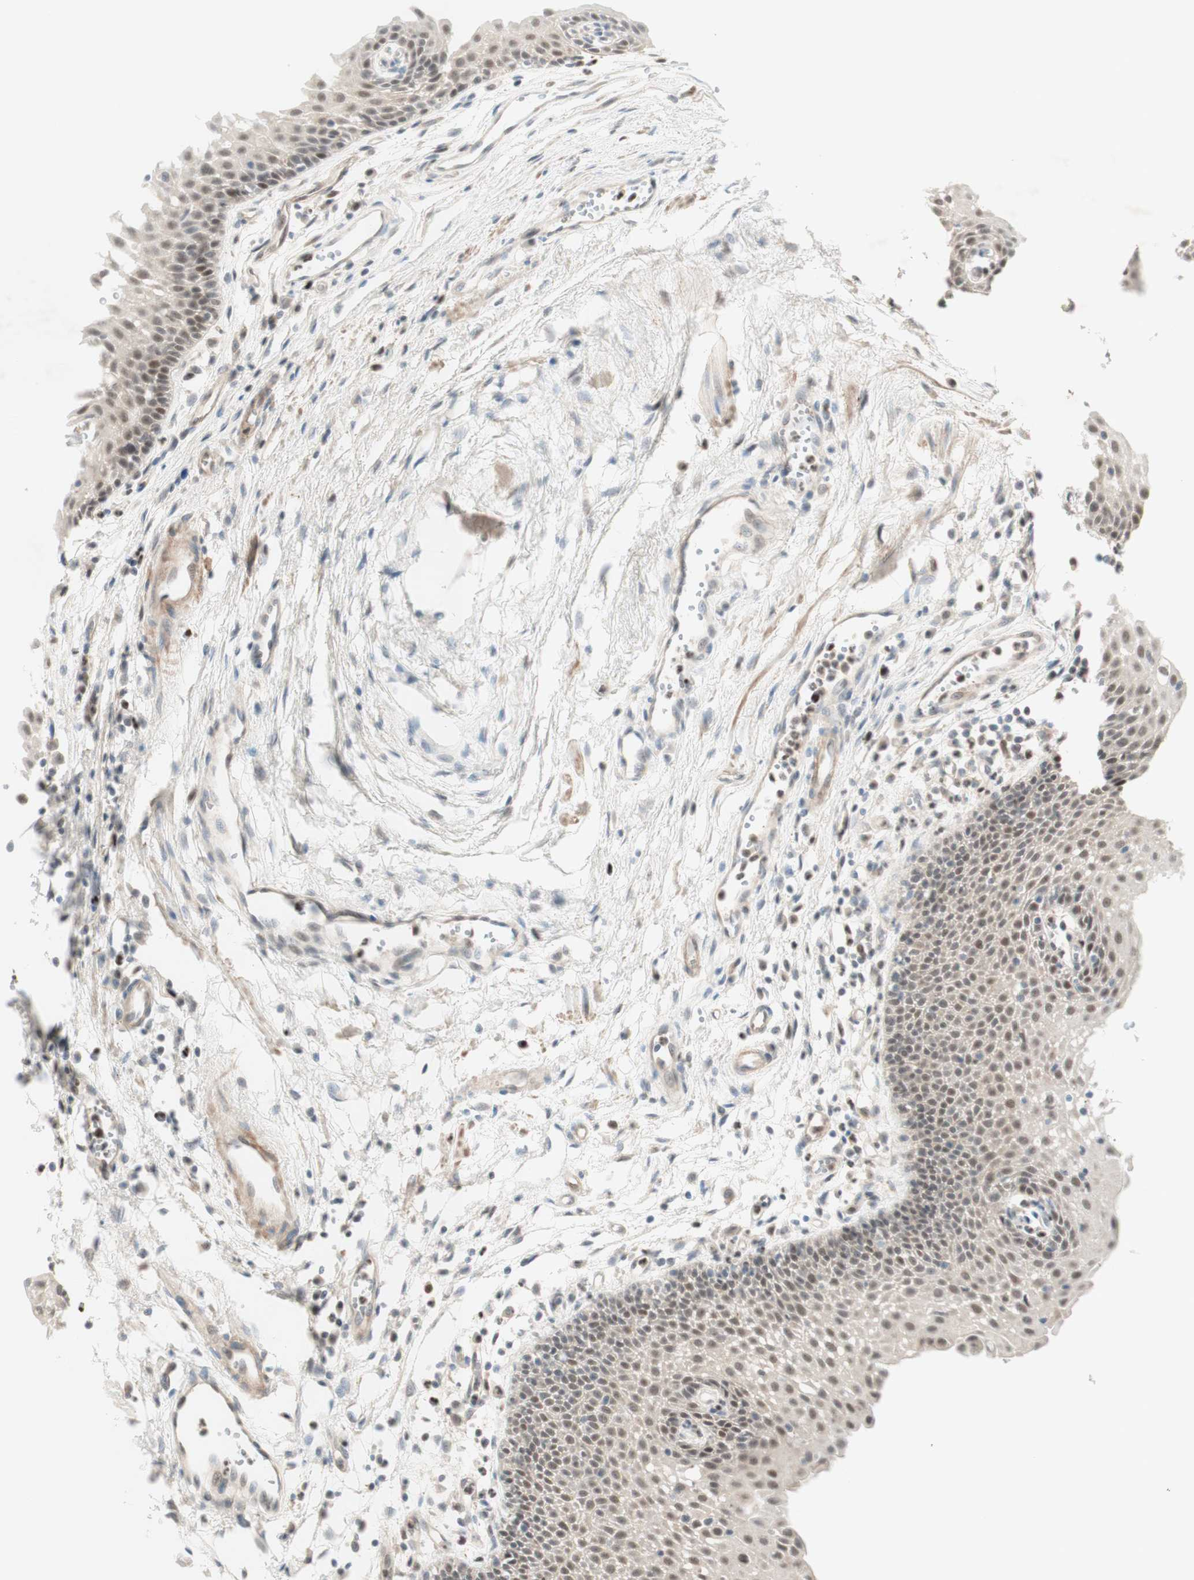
{"staining": {"intensity": "weak", "quantity": ">75%", "location": "nuclear"}, "tissue": "urothelial cancer", "cell_type": "Tumor cells", "image_type": "cancer", "snomed": [{"axis": "morphology", "description": "Urothelial carcinoma, High grade"}, {"axis": "topography", "description": "Urinary bladder"}], "caption": "Immunohistochemistry (DAB (3,3'-diaminobenzidine)) staining of high-grade urothelial carcinoma exhibits weak nuclear protein staining in approximately >75% of tumor cells. (DAB (3,3'-diaminobenzidine) IHC with brightfield microscopy, high magnification).", "gene": "RFNG", "patient": {"sex": "female", "age": 85}}